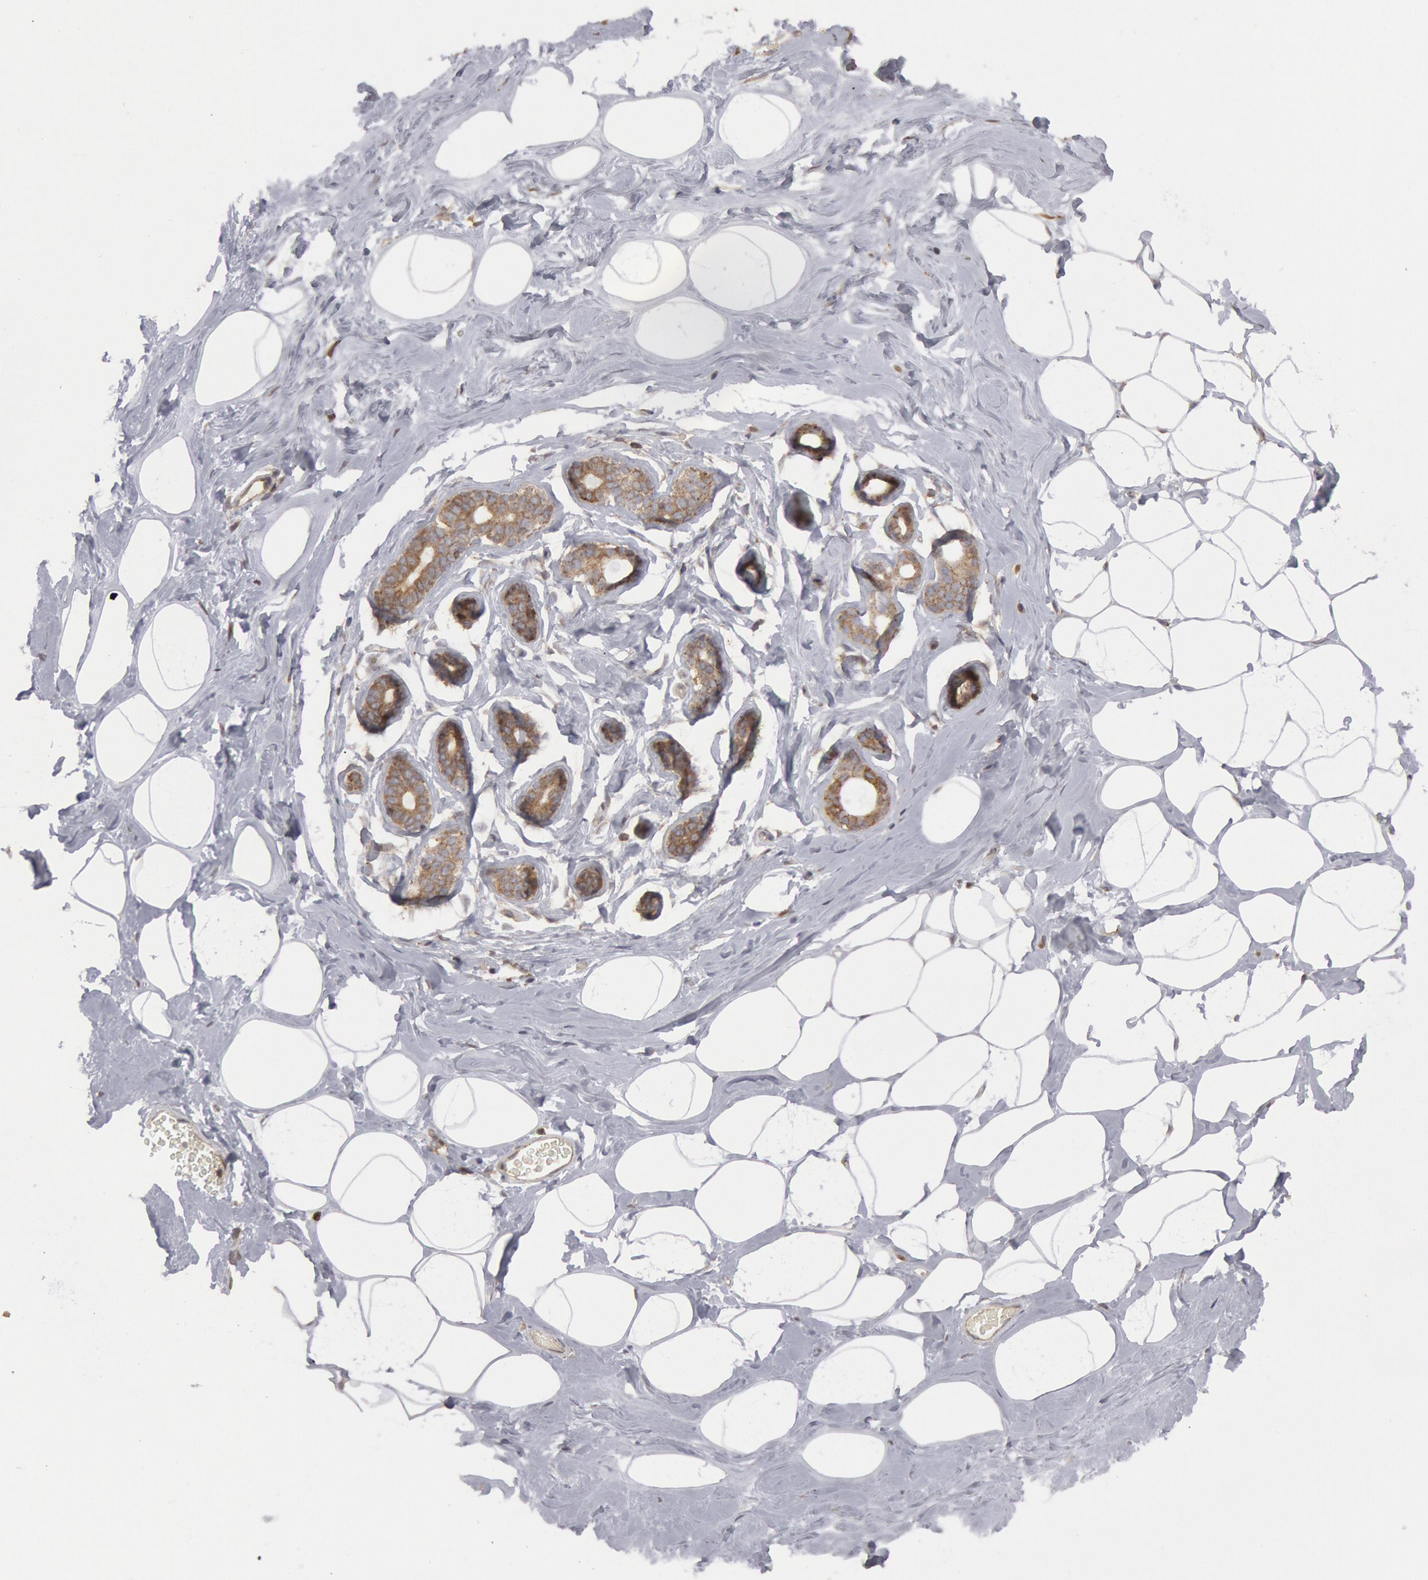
{"staining": {"intensity": "negative", "quantity": "none", "location": "none"}, "tissue": "breast", "cell_type": "Adipocytes", "image_type": "normal", "snomed": [{"axis": "morphology", "description": "Normal tissue, NOS"}, {"axis": "morphology", "description": "Fibrosis, NOS"}, {"axis": "topography", "description": "Breast"}], "caption": "The micrograph reveals no staining of adipocytes in benign breast. Brightfield microscopy of IHC stained with DAB (3,3'-diaminobenzidine) (brown) and hematoxylin (blue), captured at high magnification.", "gene": "OSBPL8", "patient": {"sex": "female", "age": 39}}